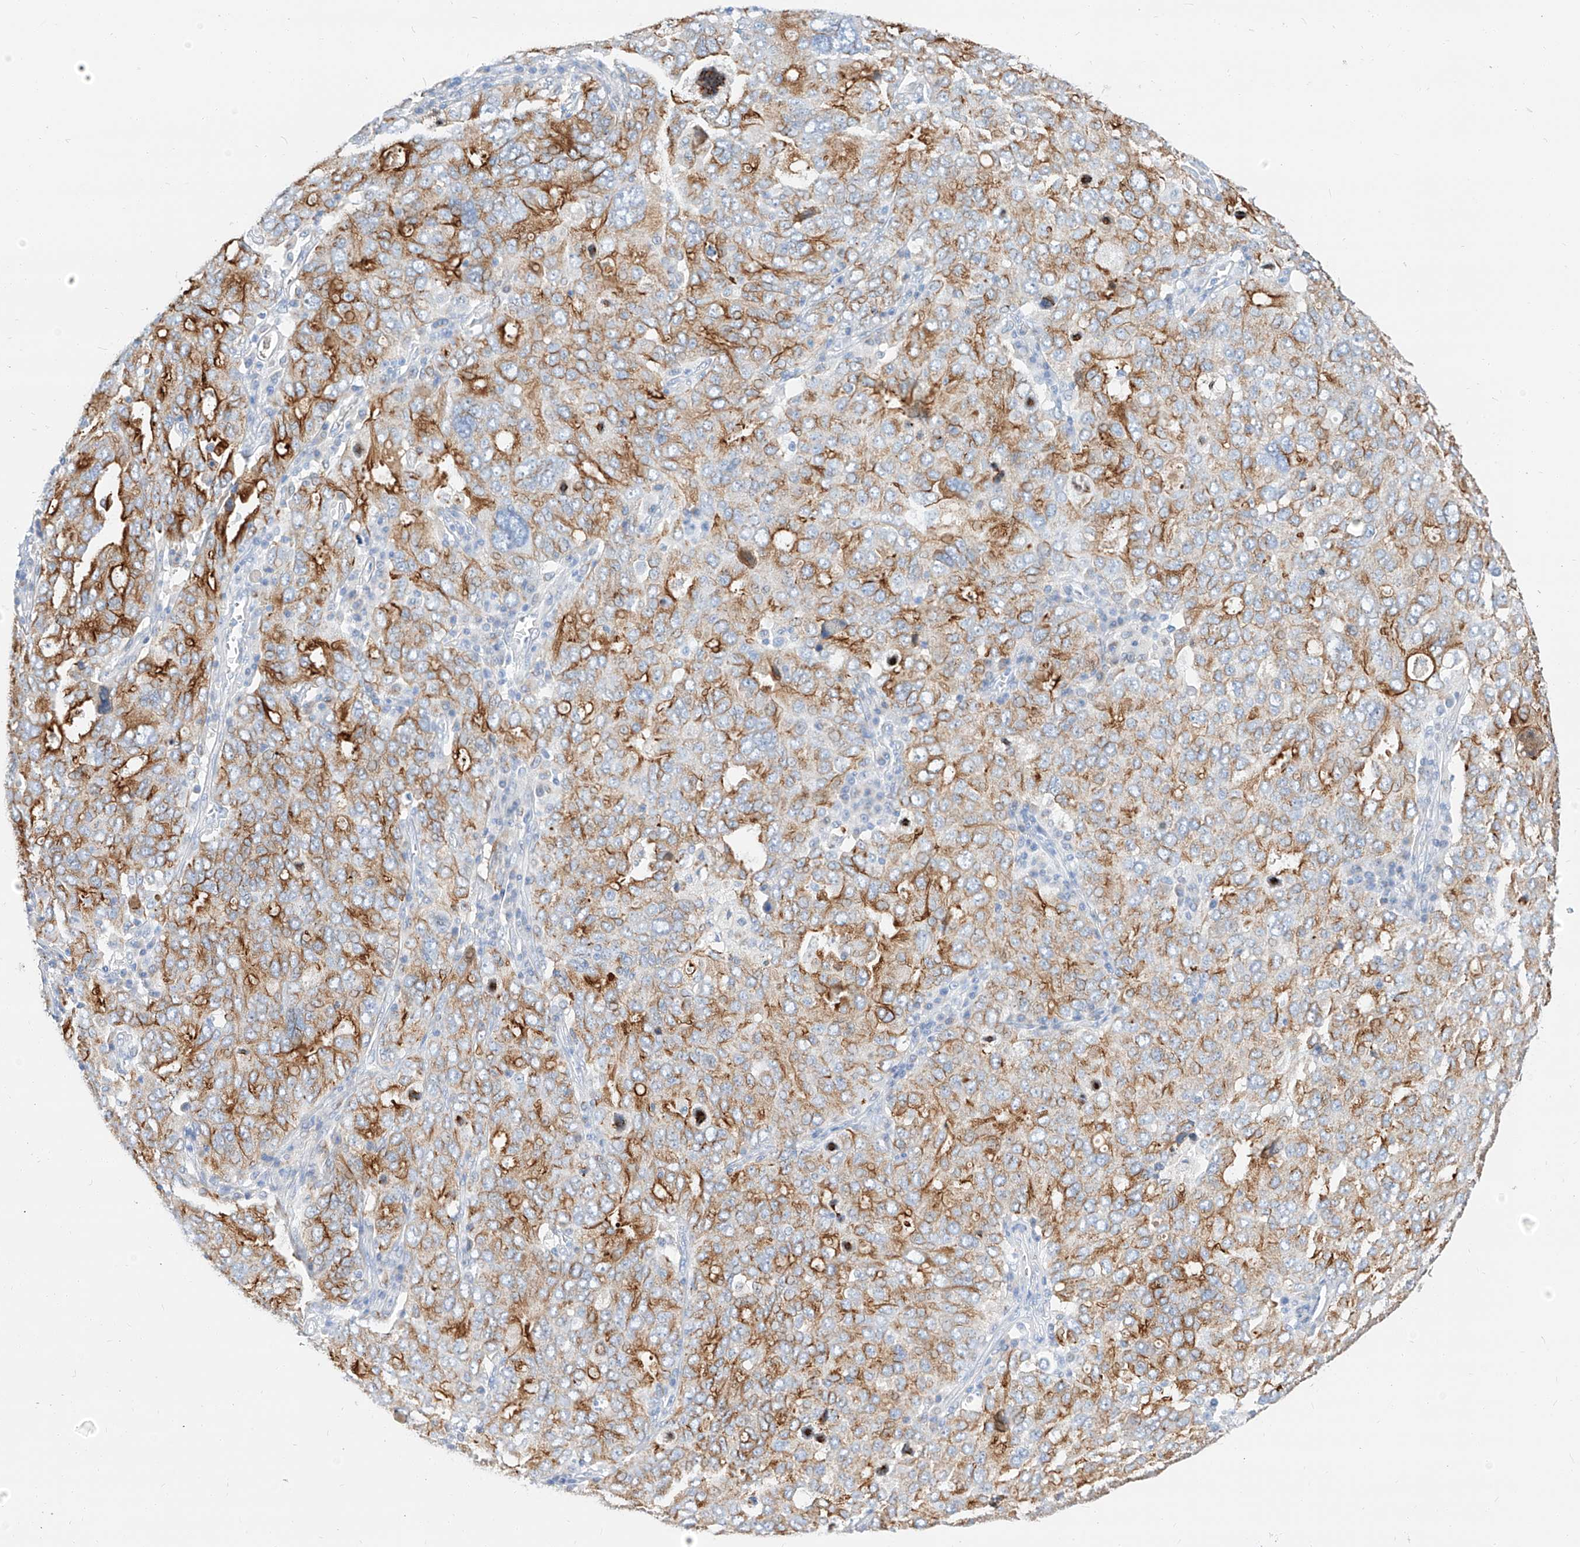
{"staining": {"intensity": "moderate", "quantity": ">75%", "location": "cytoplasmic/membranous"}, "tissue": "ovarian cancer", "cell_type": "Tumor cells", "image_type": "cancer", "snomed": [{"axis": "morphology", "description": "Carcinoma, endometroid"}, {"axis": "topography", "description": "Ovary"}], "caption": "High-magnification brightfield microscopy of ovarian endometroid carcinoma stained with DAB (3,3'-diaminobenzidine) (brown) and counterstained with hematoxylin (blue). tumor cells exhibit moderate cytoplasmic/membranous expression is appreciated in approximately>75% of cells. Using DAB (brown) and hematoxylin (blue) stains, captured at high magnification using brightfield microscopy.", "gene": "MAP7", "patient": {"sex": "female", "age": 62}}